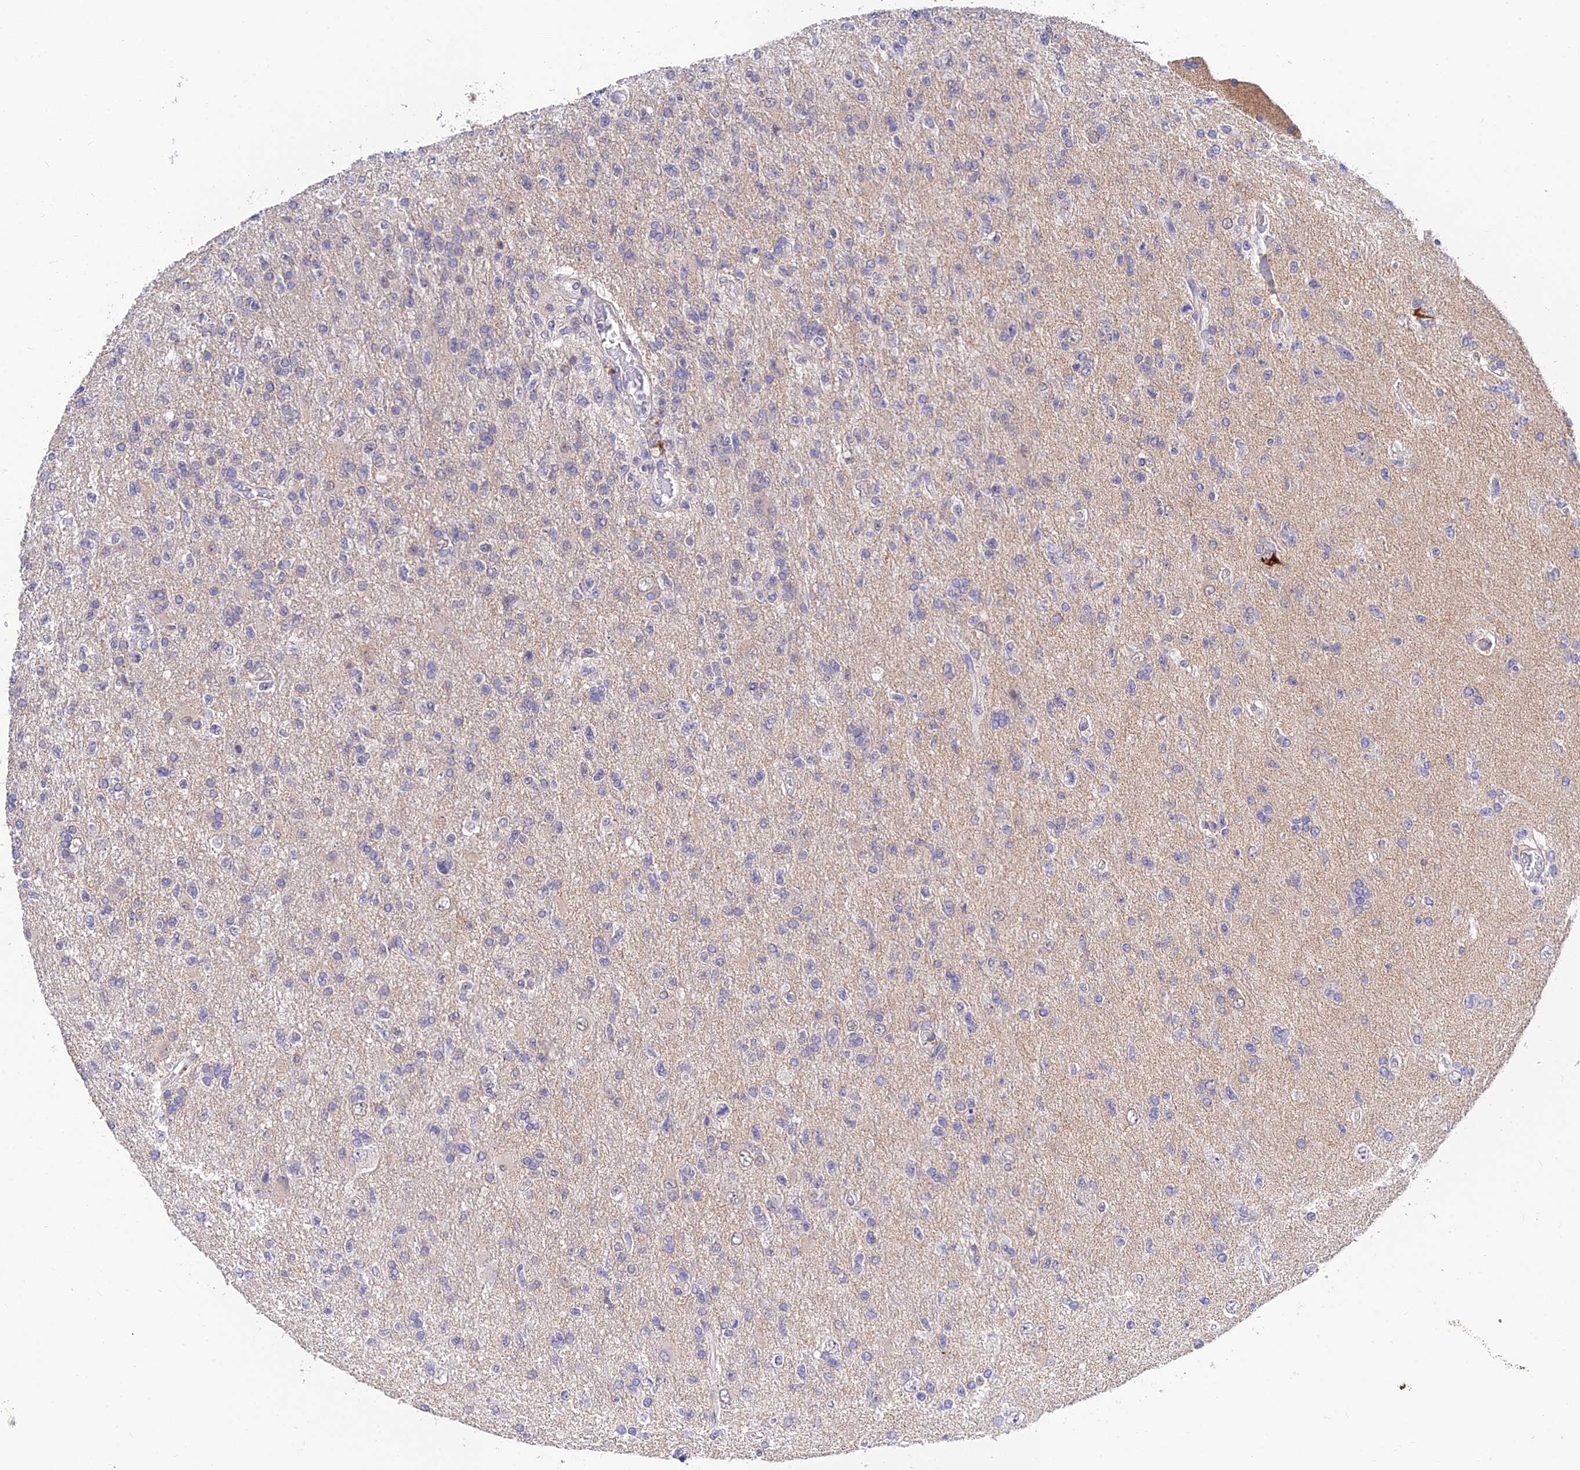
{"staining": {"intensity": "negative", "quantity": "none", "location": "none"}, "tissue": "glioma", "cell_type": "Tumor cells", "image_type": "cancer", "snomed": [{"axis": "morphology", "description": "Glioma, malignant, High grade"}, {"axis": "topography", "description": "Brain"}], "caption": "Histopathology image shows no protein positivity in tumor cells of malignant high-grade glioma tissue.", "gene": "HOXB1", "patient": {"sex": "male", "age": 56}}